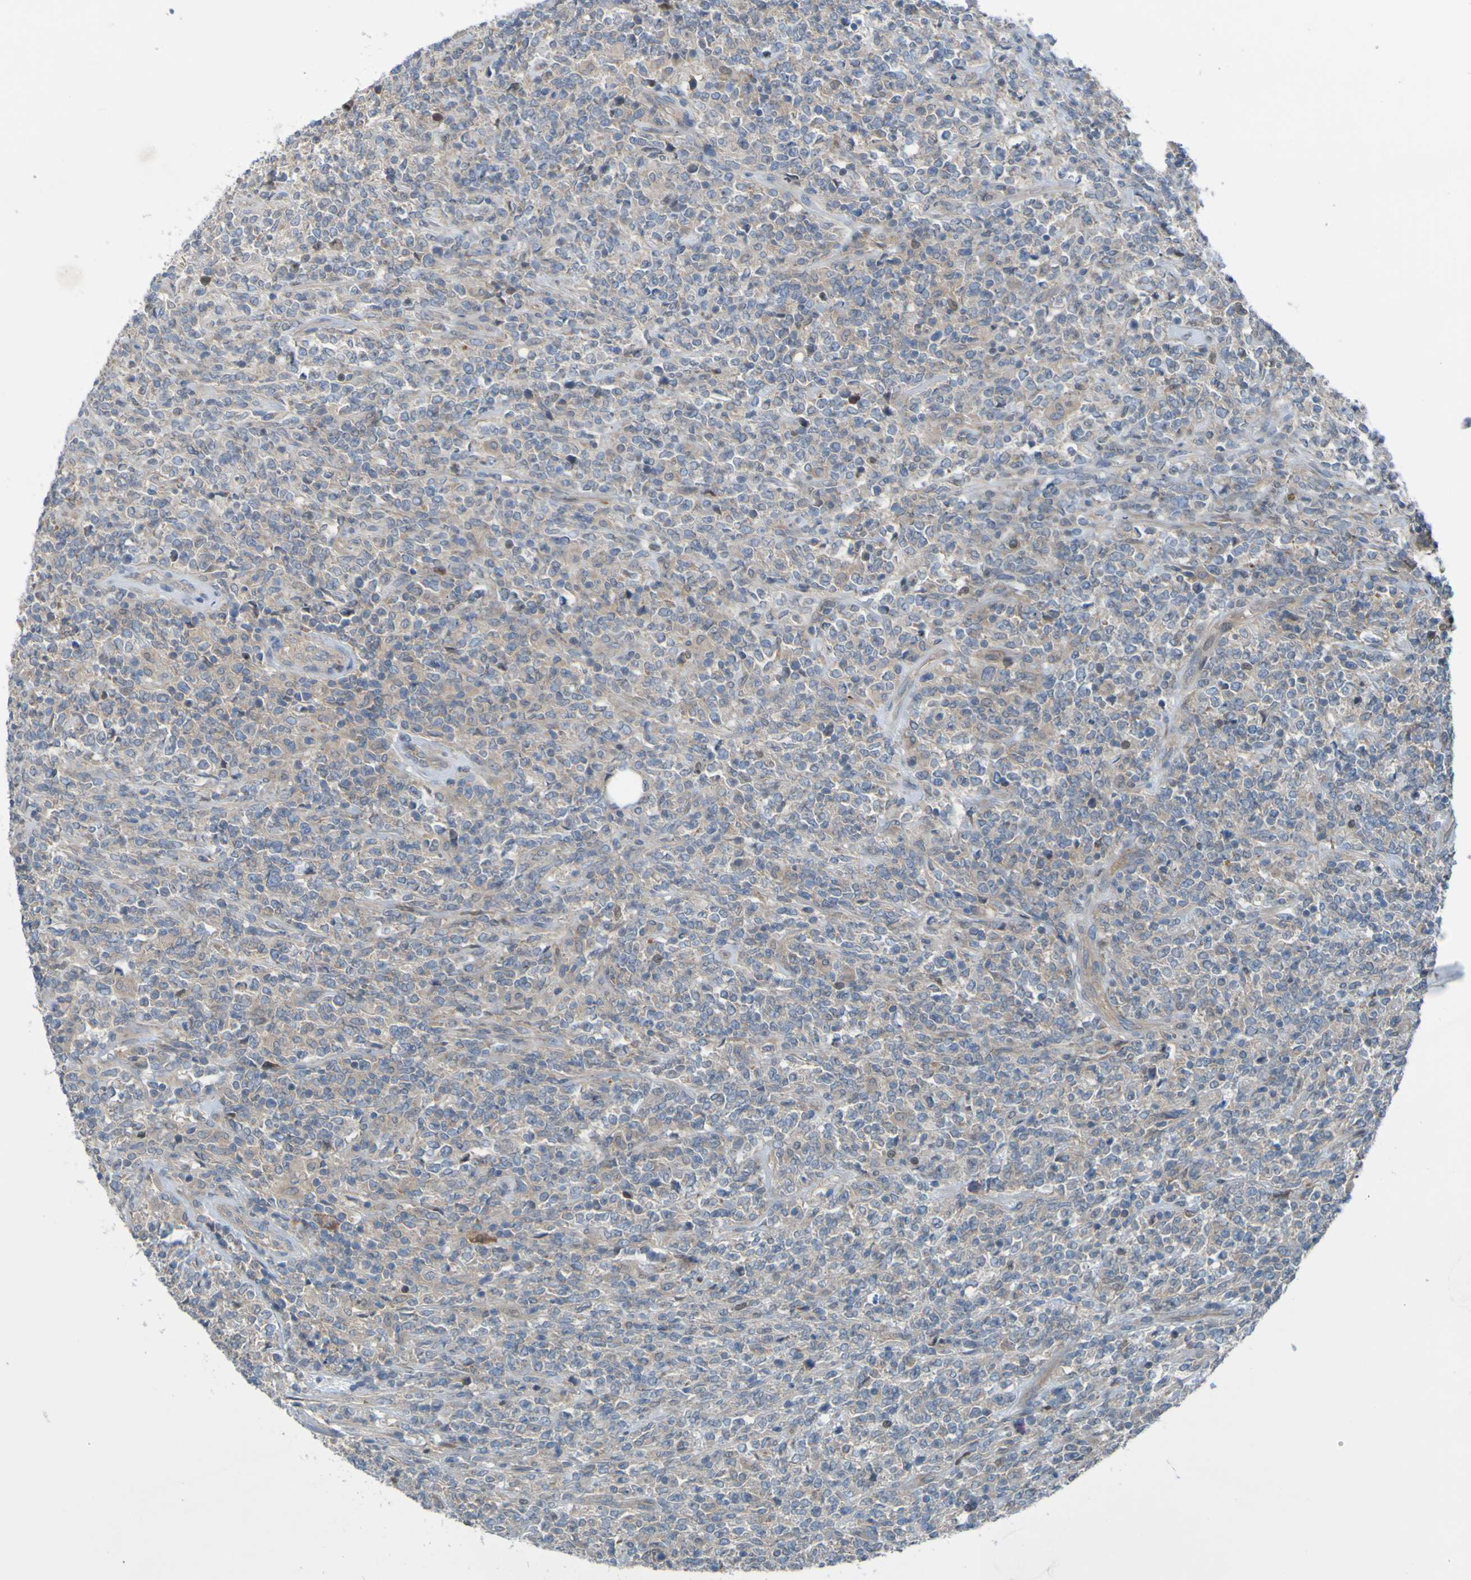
{"staining": {"intensity": "weak", "quantity": "25%-75%", "location": "cytoplasmic/membranous"}, "tissue": "lymphoma", "cell_type": "Tumor cells", "image_type": "cancer", "snomed": [{"axis": "morphology", "description": "Malignant lymphoma, non-Hodgkin's type, High grade"}, {"axis": "topography", "description": "Soft tissue"}], "caption": "Immunohistochemical staining of malignant lymphoma, non-Hodgkin's type (high-grade) exhibits weak cytoplasmic/membranous protein positivity in approximately 25%-75% of tumor cells.", "gene": "NPRL3", "patient": {"sex": "male", "age": 18}}